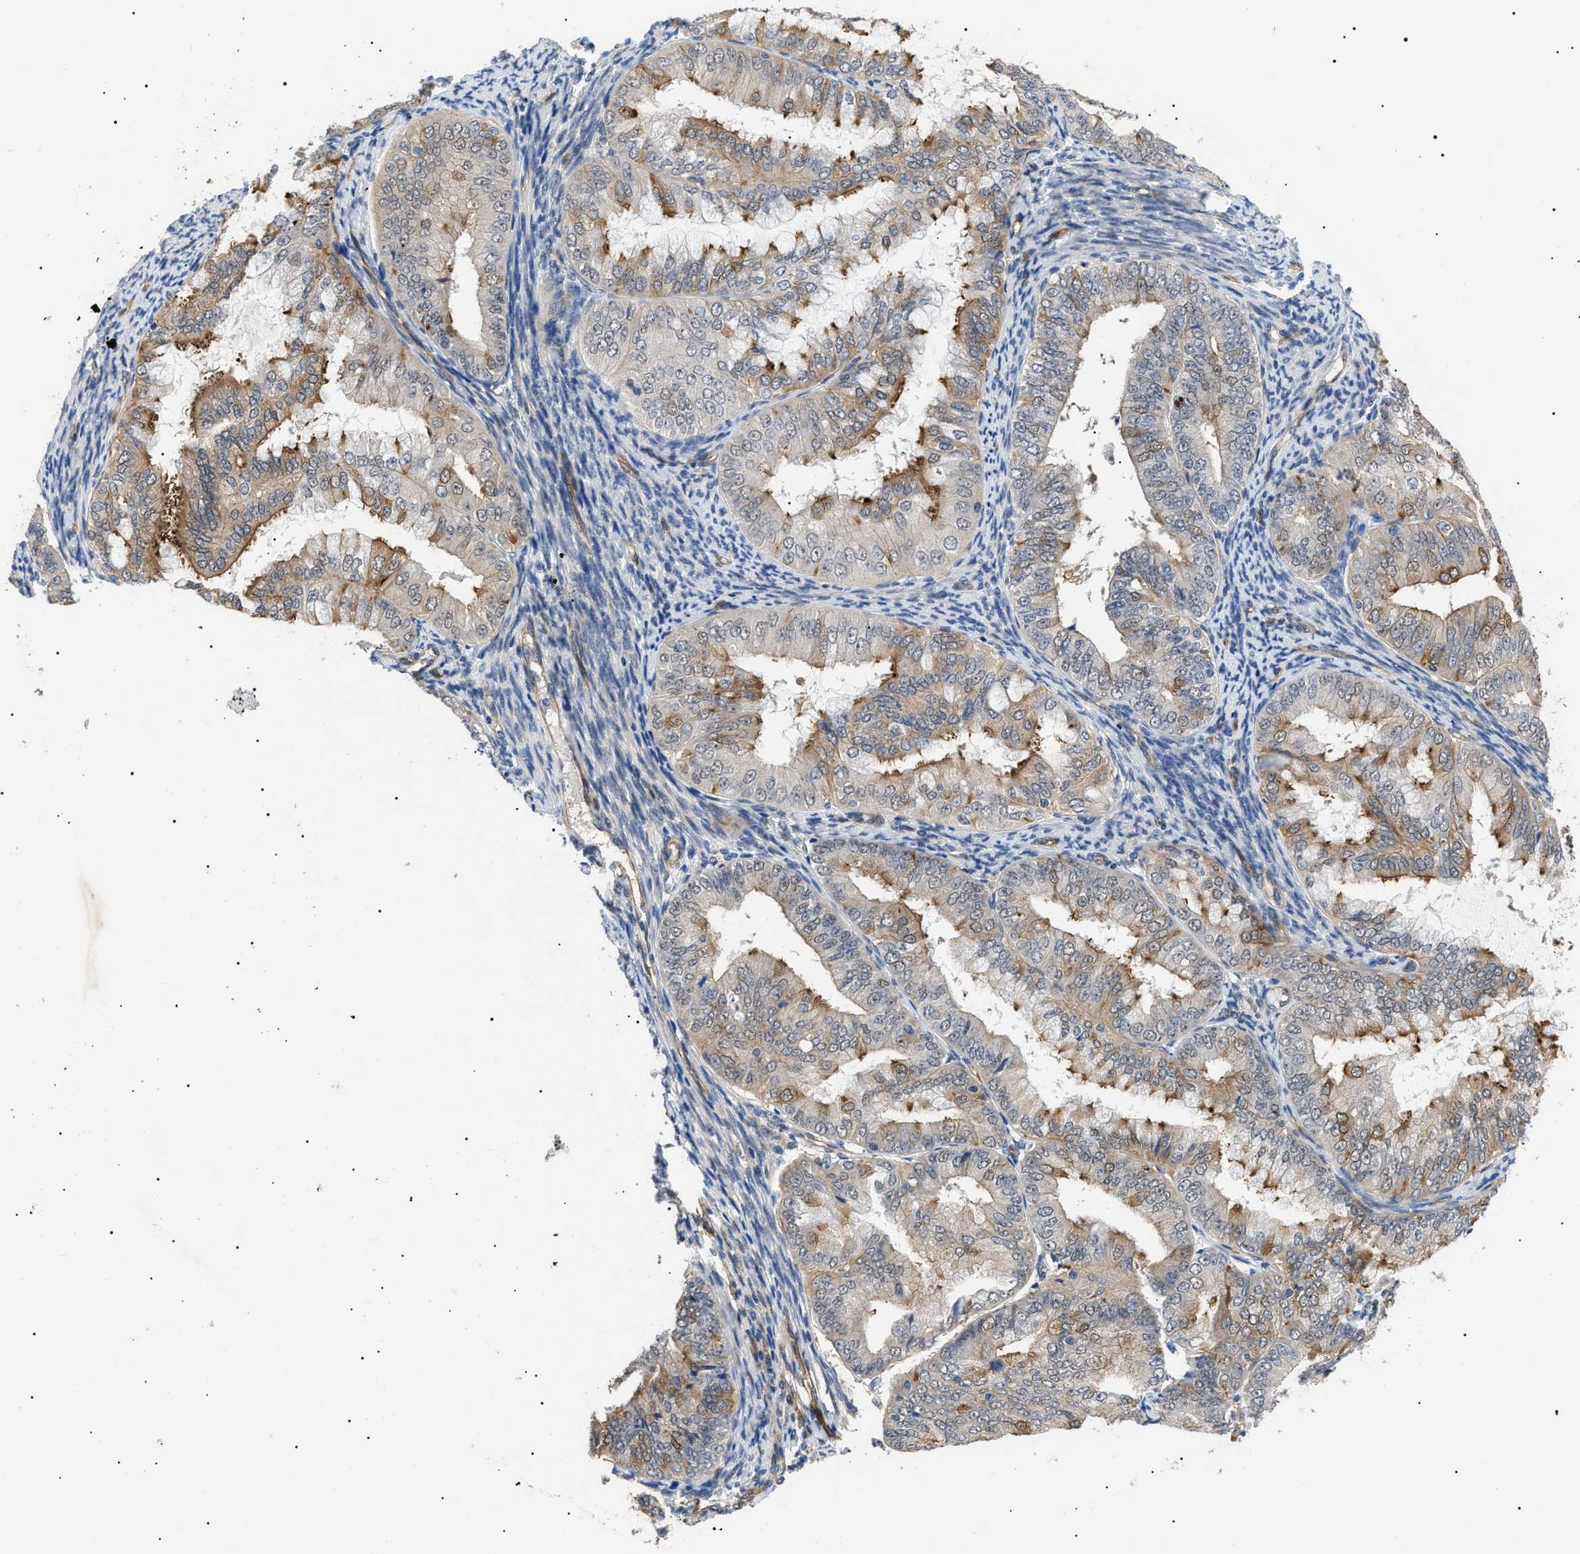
{"staining": {"intensity": "weak", "quantity": ">75%", "location": "cytoplasmic/membranous"}, "tissue": "endometrial cancer", "cell_type": "Tumor cells", "image_type": "cancer", "snomed": [{"axis": "morphology", "description": "Adenocarcinoma, NOS"}, {"axis": "topography", "description": "Endometrium"}], "caption": "Immunohistochemical staining of human endometrial cancer exhibits low levels of weak cytoplasmic/membranous staining in approximately >75% of tumor cells.", "gene": "CRCP", "patient": {"sex": "female", "age": 63}}